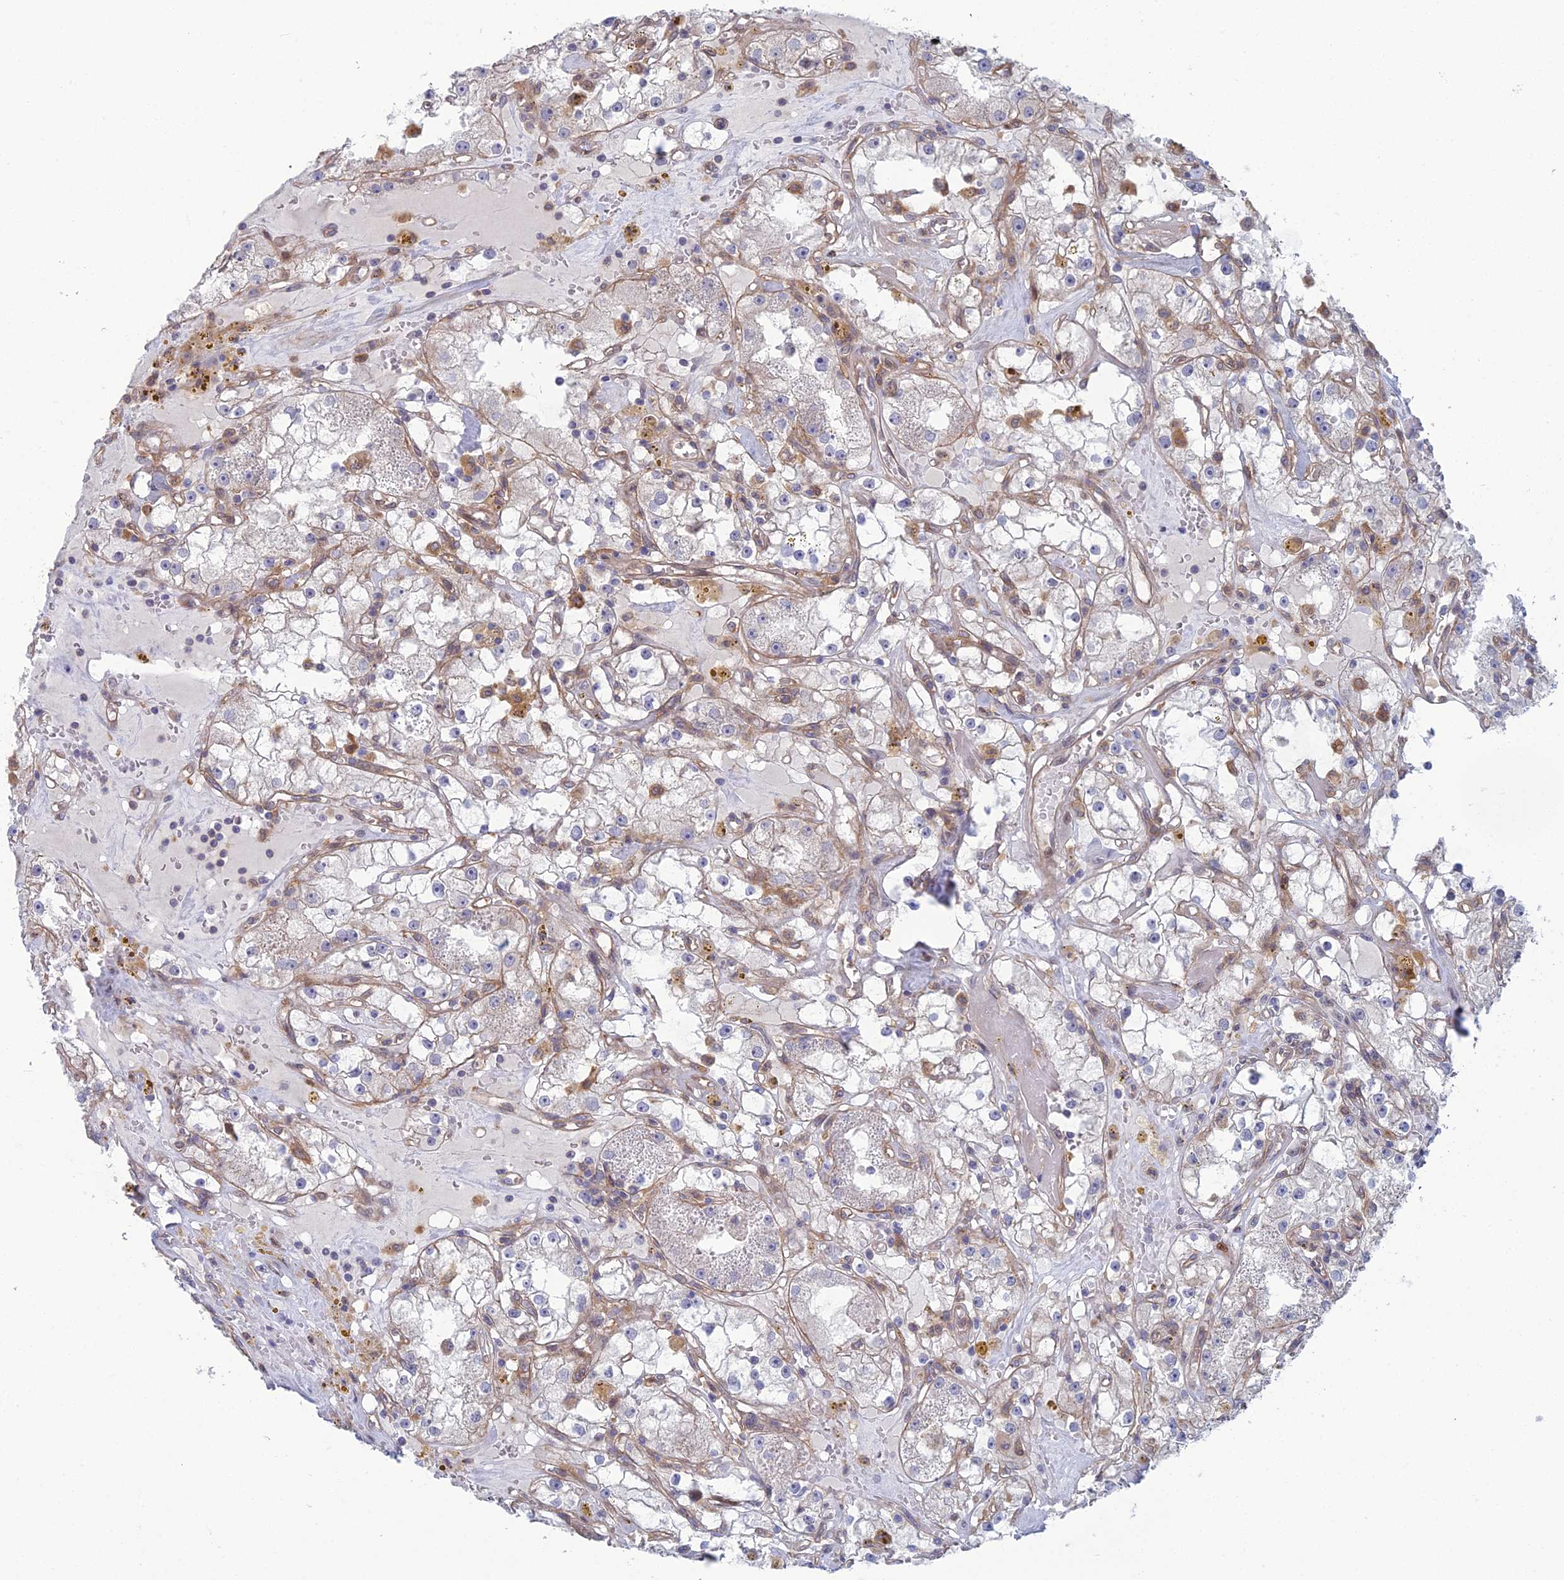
{"staining": {"intensity": "negative", "quantity": "none", "location": "none"}, "tissue": "renal cancer", "cell_type": "Tumor cells", "image_type": "cancer", "snomed": [{"axis": "morphology", "description": "Adenocarcinoma, NOS"}, {"axis": "topography", "description": "Kidney"}], "caption": "IHC histopathology image of neoplastic tissue: human renal cancer stained with DAB (3,3'-diaminobenzidine) displays no significant protein expression in tumor cells.", "gene": "ABHD1", "patient": {"sex": "male", "age": 56}}